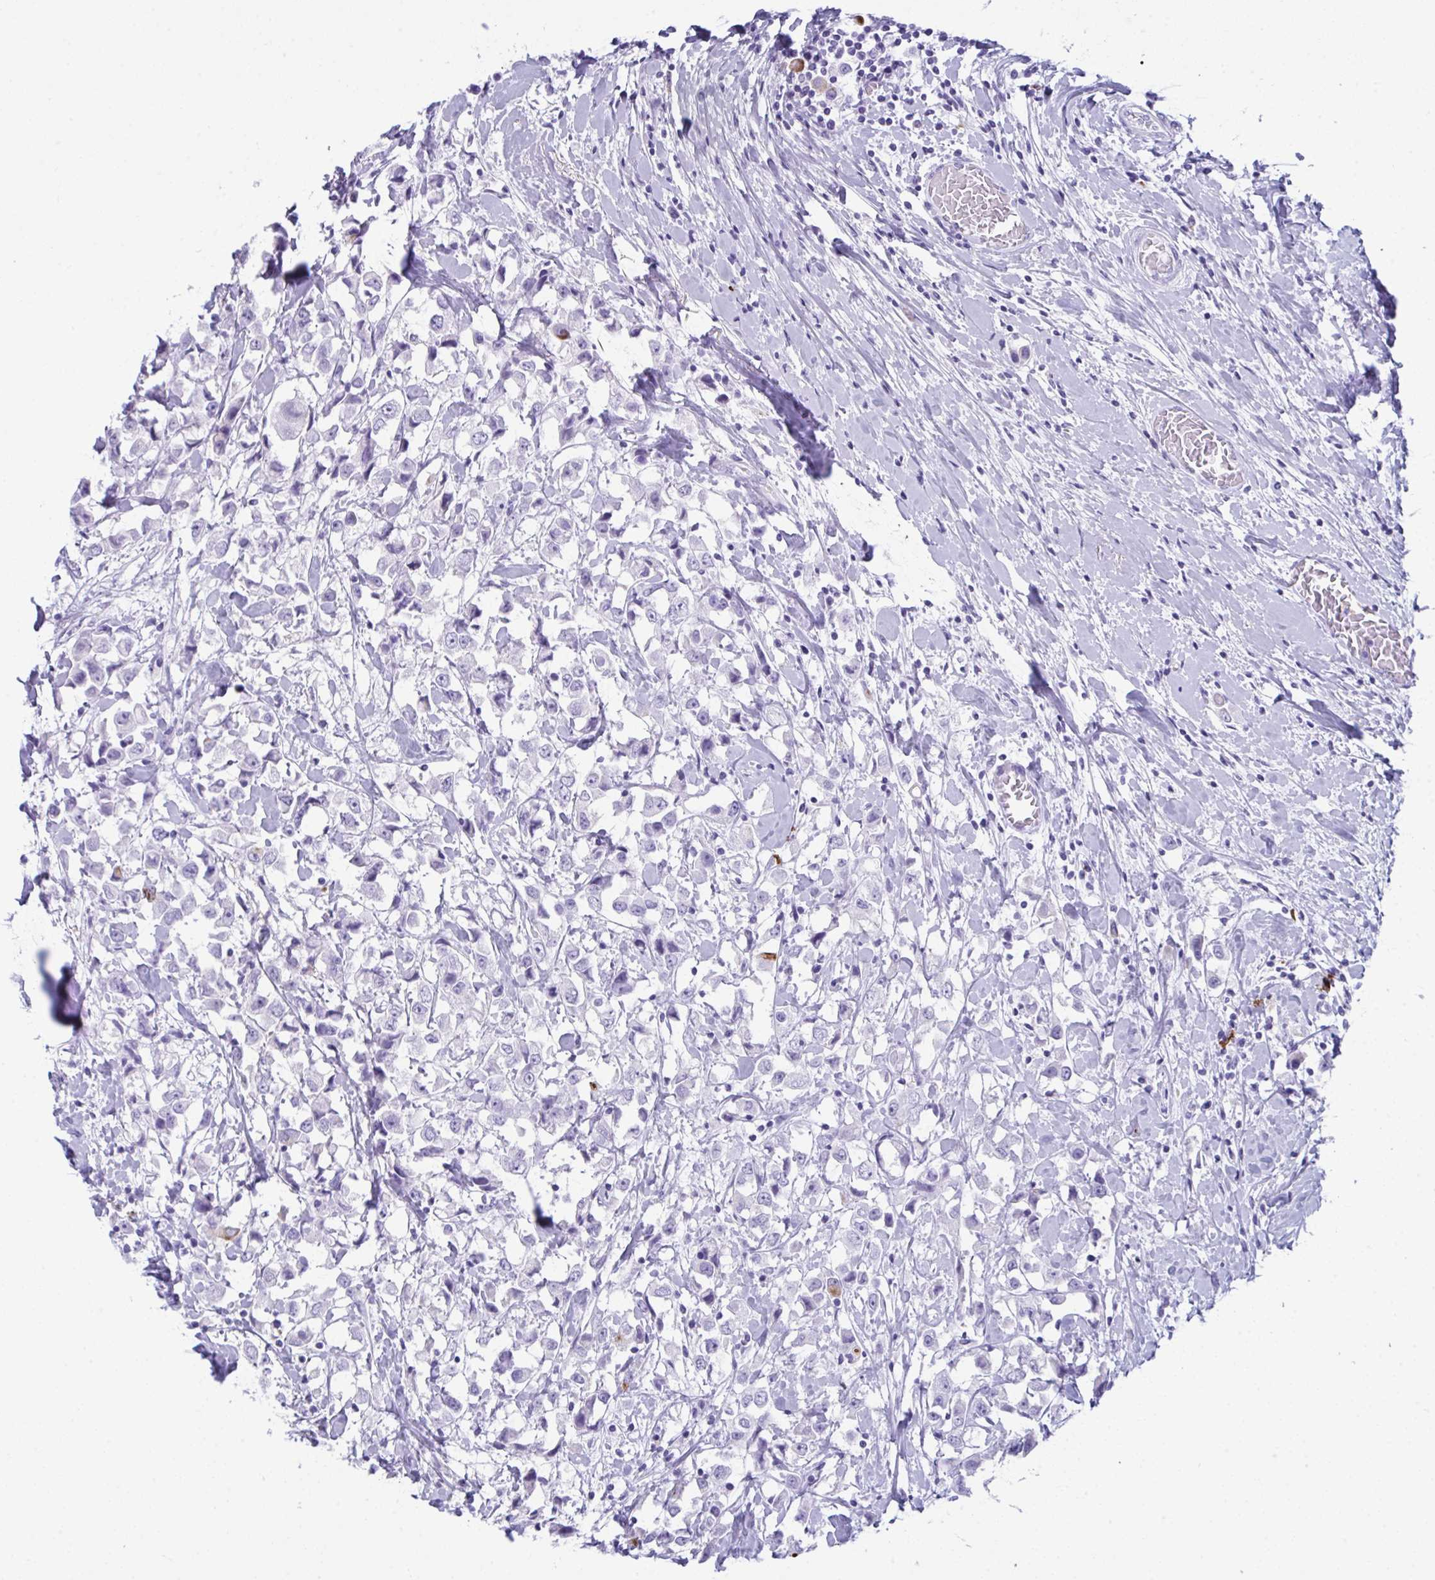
{"staining": {"intensity": "negative", "quantity": "none", "location": "none"}, "tissue": "breast cancer", "cell_type": "Tumor cells", "image_type": "cancer", "snomed": [{"axis": "morphology", "description": "Duct carcinoma"}, {"axis": "topography", "description": "Breast"}], "caption": "The immunohistochemistry (IHC) micrograph has no significant staining in tumor cells of breast cancer tissue.", "gene": "JCHAIN", "patient": {"sex": "female", "age": 61}}